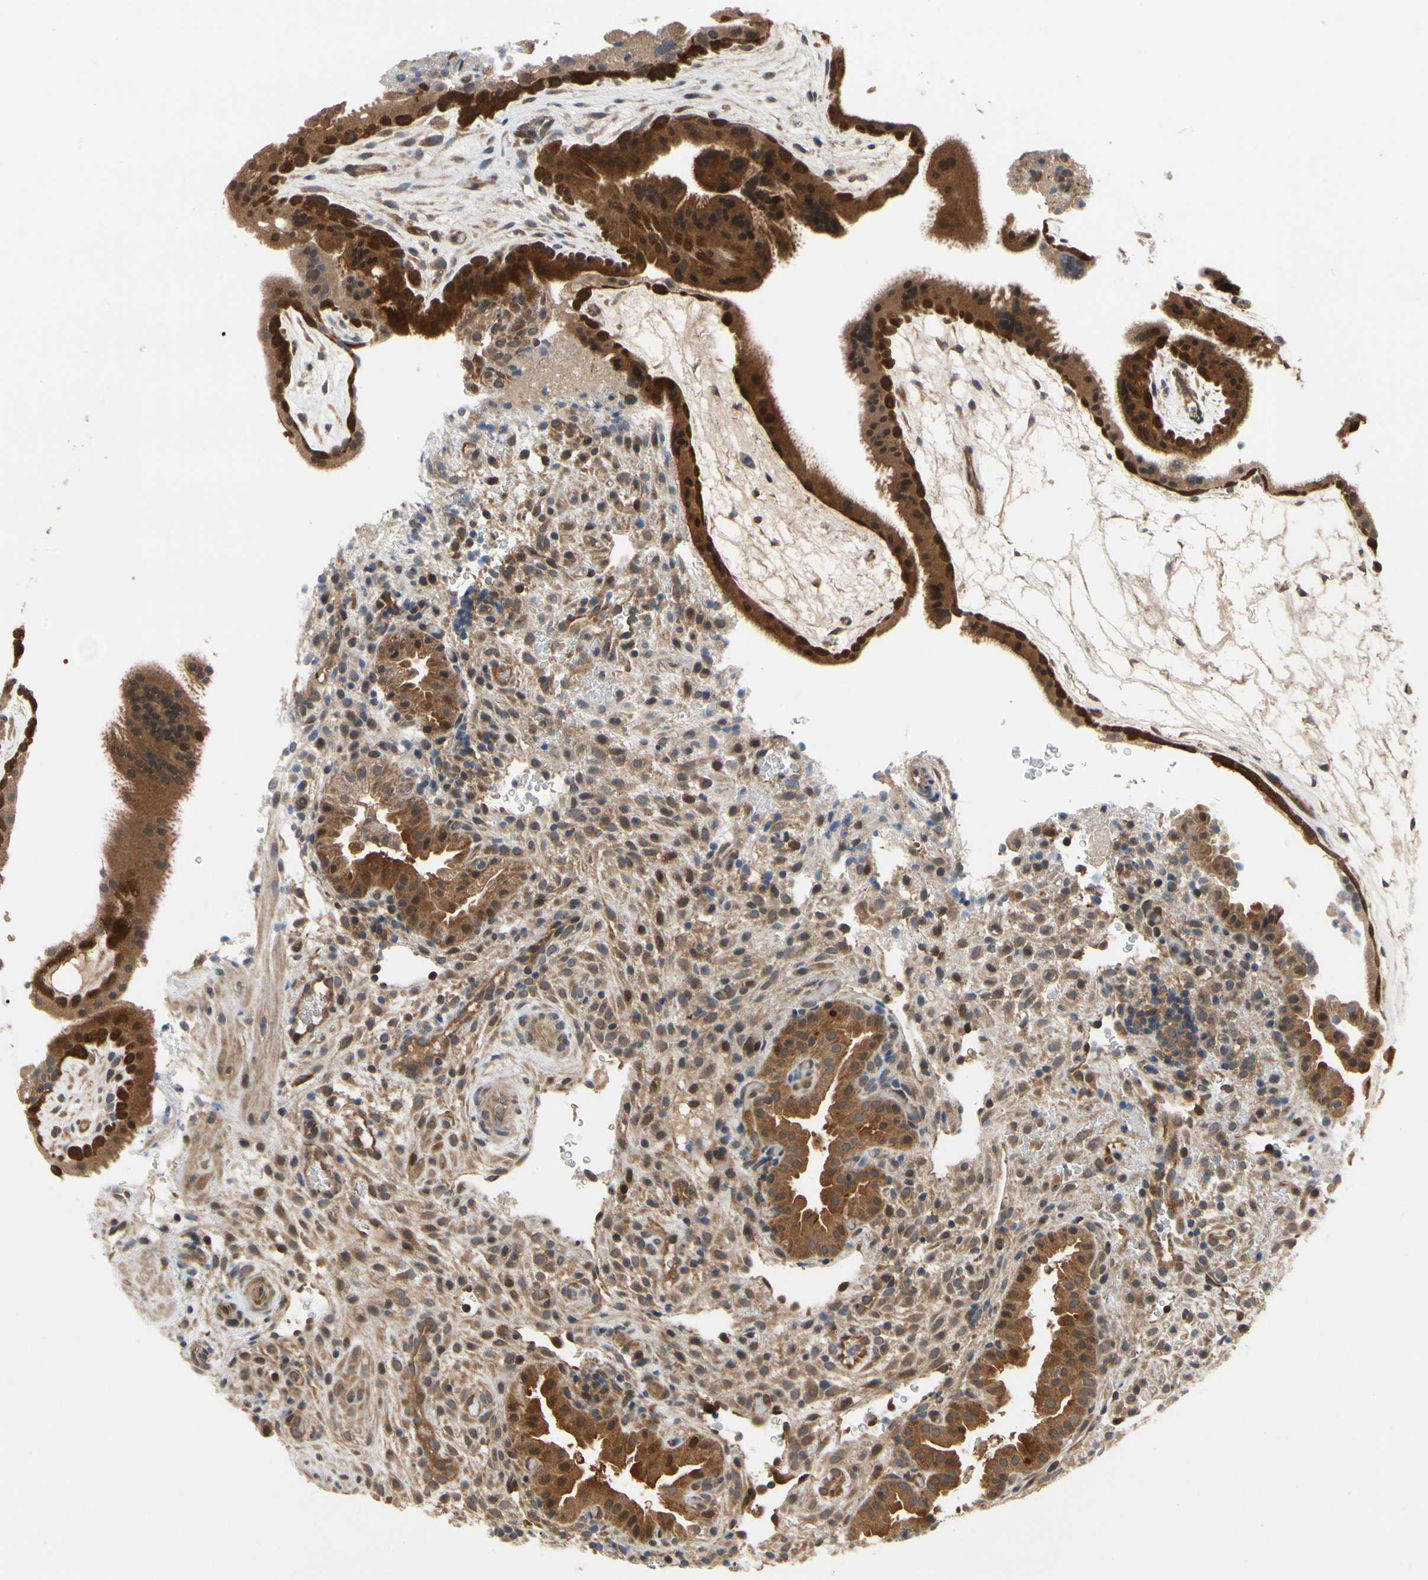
{"staining": {"intensity": "moderate", "quantity": ">75%", "location": "cytoplasmic/membranous"}, "tissue": "placenta", "cell_type": "Decidual cells", "image_type": "normal", "snomed": [{"axis": "morphology", "description": "Normal tissue, NOS"}, {"axis": "topography", "description": "Placenta"}], "caption": "Protein expression analysis of normal placenta displays moderate cytoplasmic/membranous staining in about >75% of decidual cells.", "gene": "TDRP", "patient": {"sex": "female", "age": 19}}